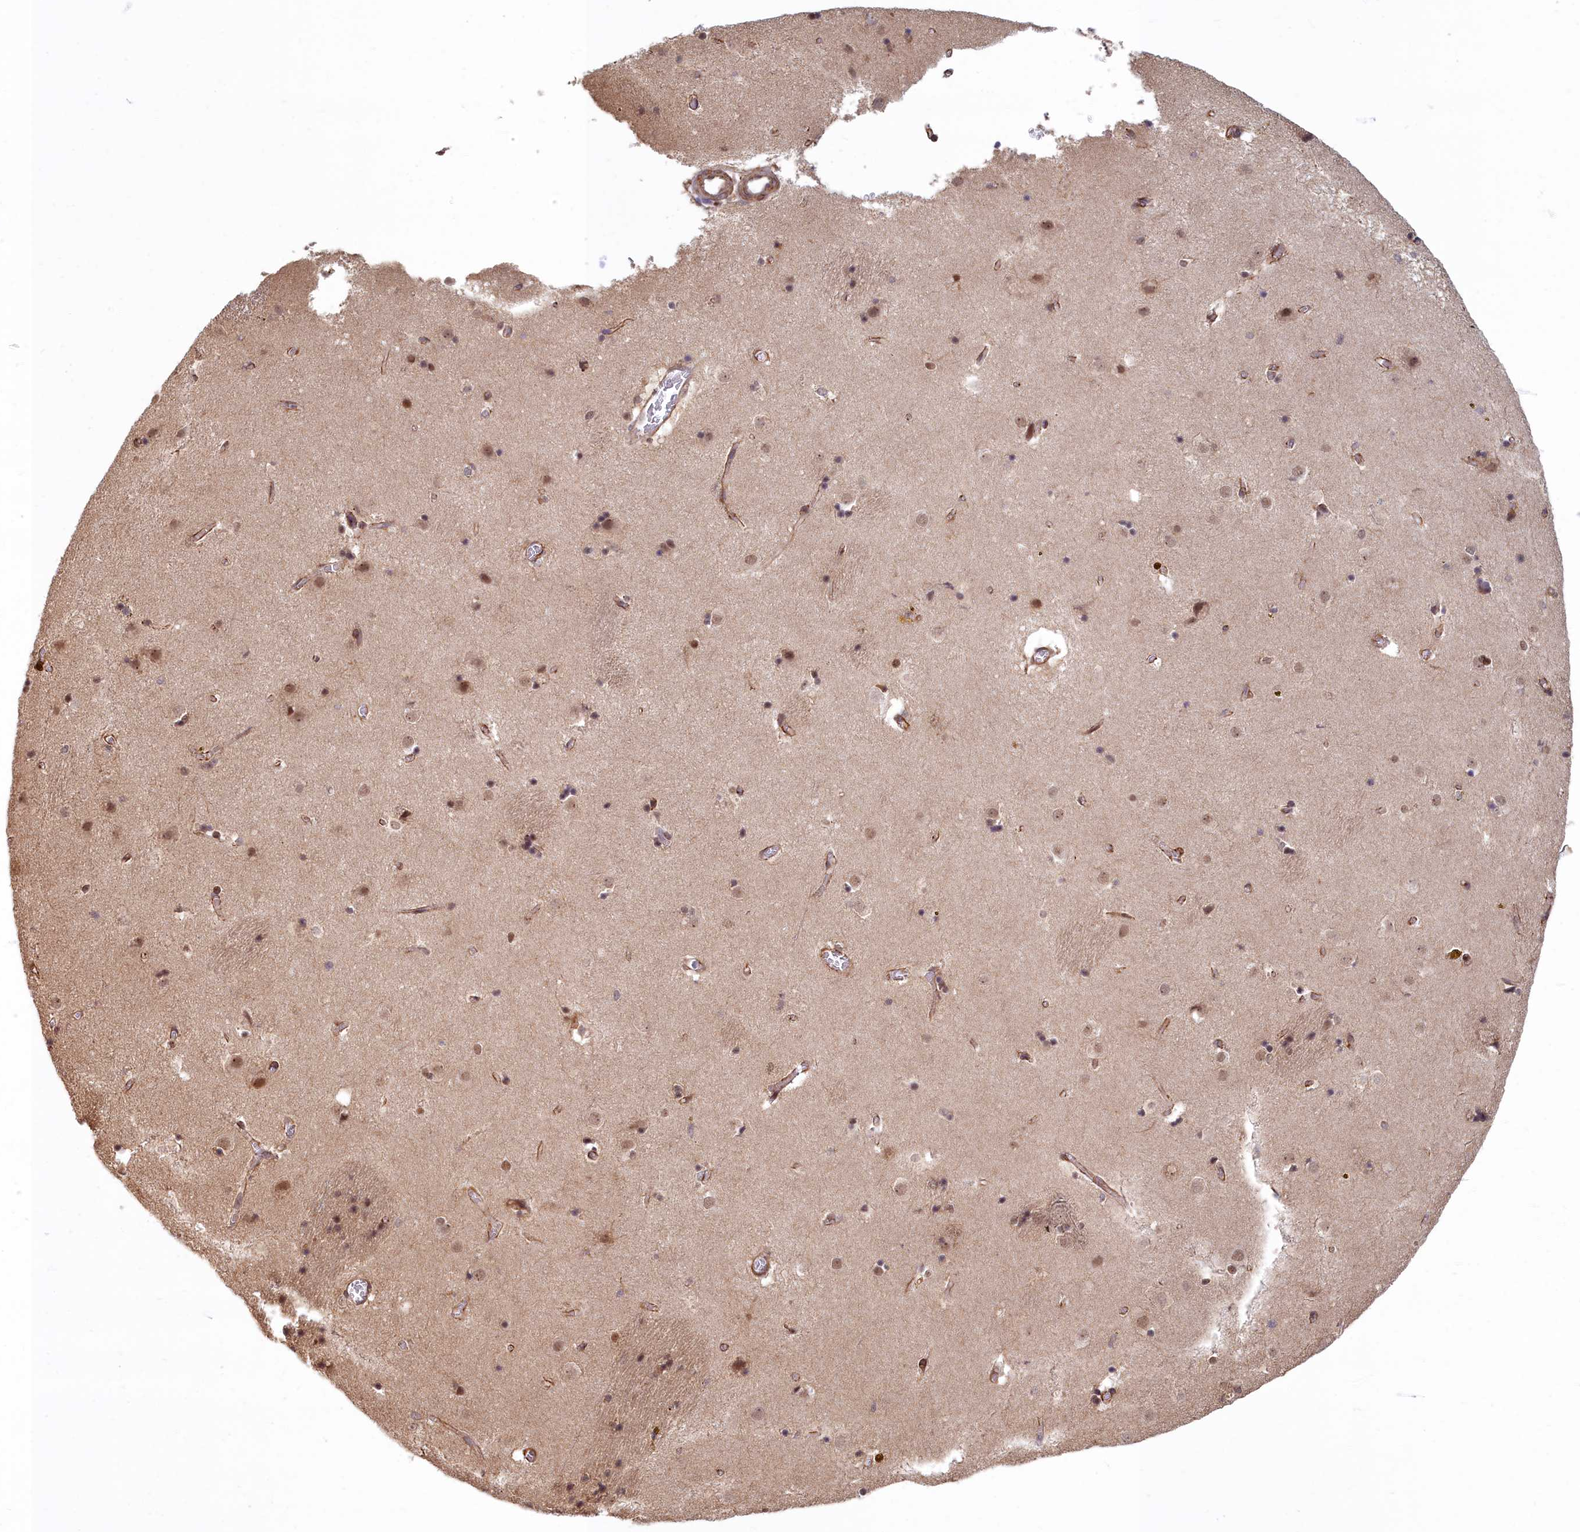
{"staining": {"intensity": "moderate", "quantity": "25%-75%", "location": "nuclear"}, "tissue": "caudate", "cell_type": "Glial cells", "image_type": "normal", "snomed": [{"axis": "morphology", "description": "Normal tissue, NOS"}, {"axis": "topography", "description": "Lateral ventricle wall"}], "caption": "Immunohistochemistry histopathology image of benign caudate: human caudate stained using IHC demonstrates medium levels of moderate protein expression localized specifically in the nuclear of glial cells, appearing as a nuclear brown color.", "gene": "MAK16", "patient": {"sex": "male", "age": 70}}